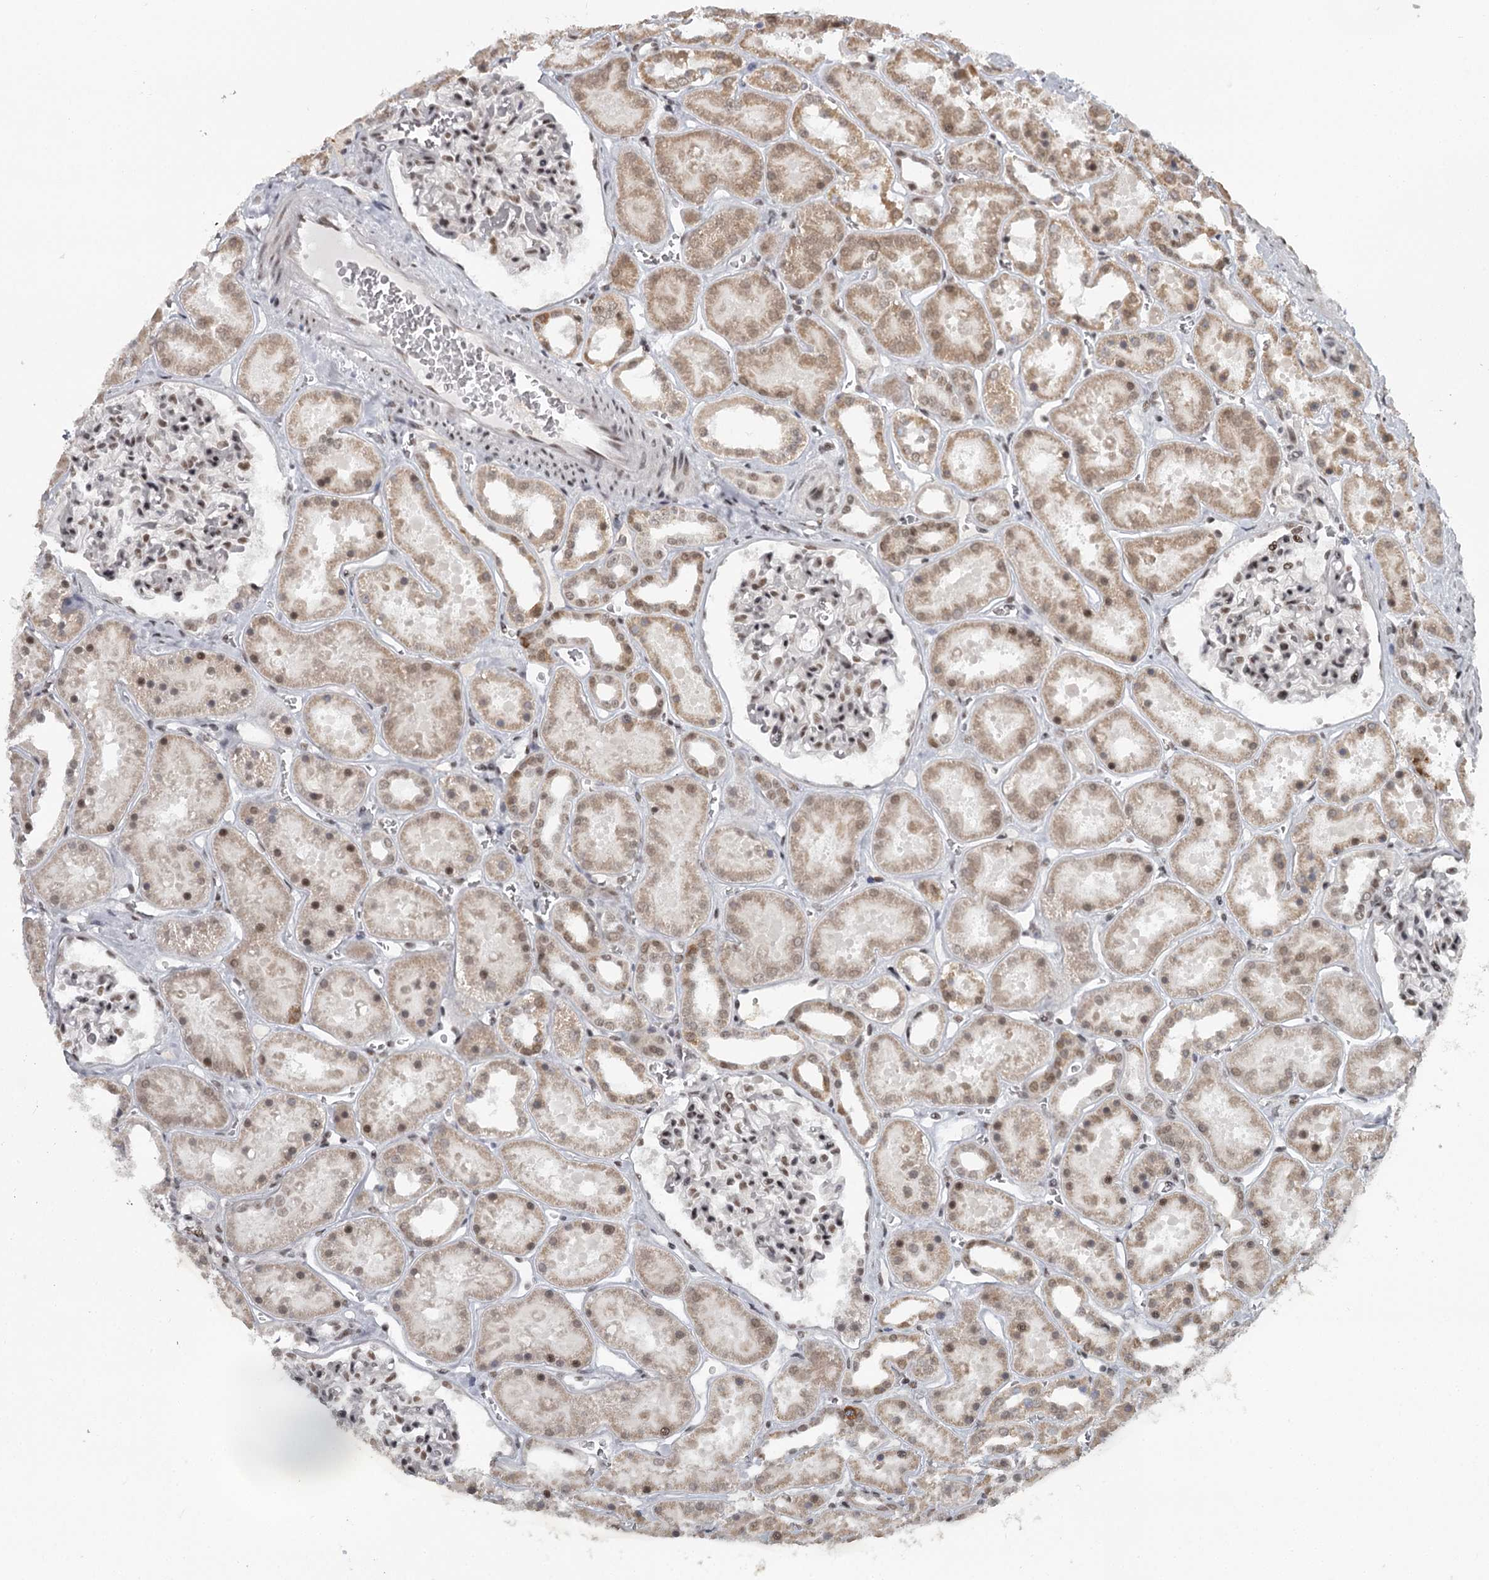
{"staining": {"intensity": "moderate", "quantity": ">75%", "location": "nuclear"}, "tissue": "kidney", "cell_type": "Cells in glomeruli", "image_type": "normal", "snomed": [{"axis": "morphology", "description": "Normal tissue, NOS"}, {"axis": "topography", "description": "Kidney"}], "caption": "Kidney stained with DAB (3,3'-diaminobenzidine) immunohistochemistry shows medium levels of moderate nuclear staining in approximately >75% of cells in glomeruli.", "gene": "FAM13C", "patient": {"sex": "female", "age": 41}}